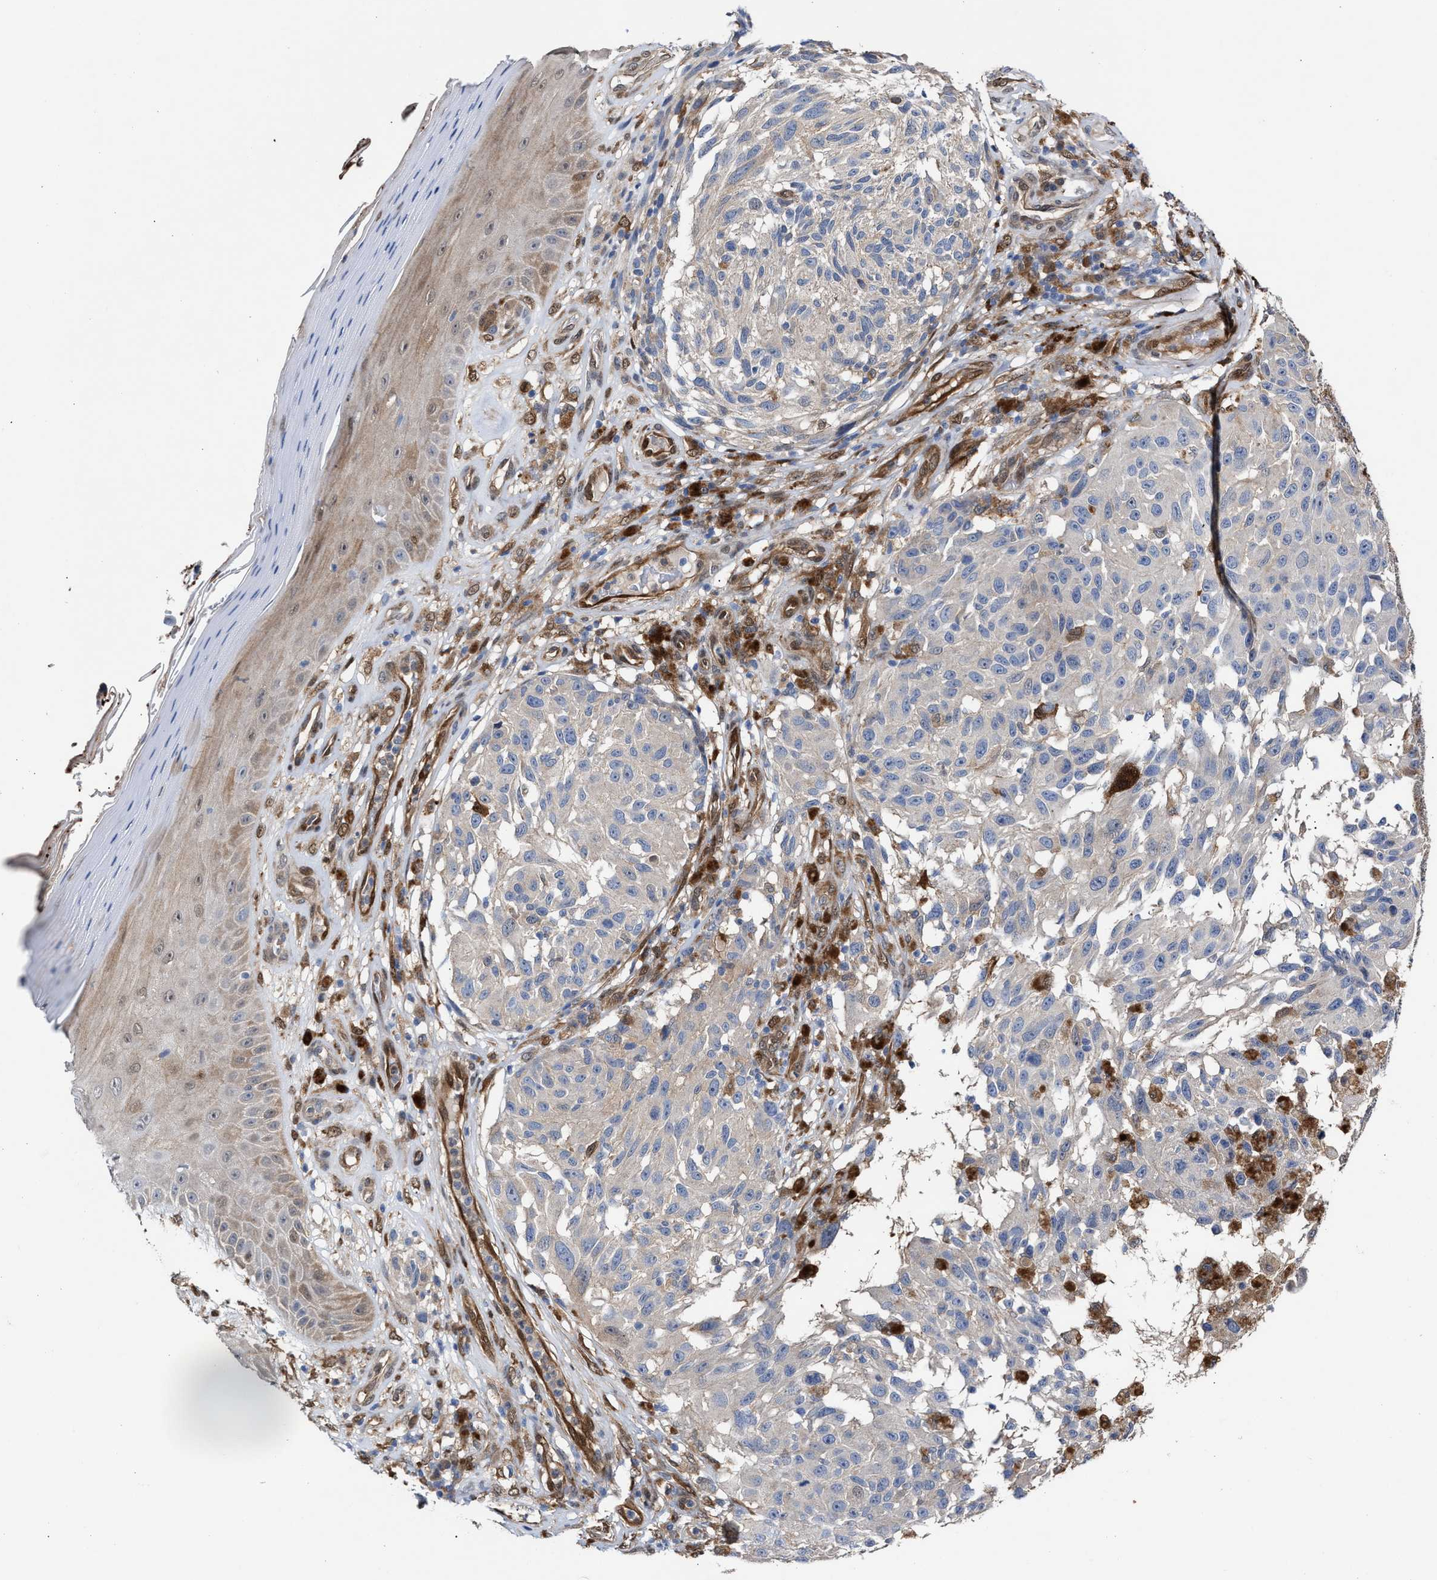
{"staining": {"intensity": "negative", "quantity": "none", "location": "none"}, "tissue": "melanoma", "cell_type": "Tumor cells", "image_type": "cancer", "snomed": [{"axis": "morphology", "description": "Malignant melanoma, NOS"}, {"axis": "topography", "description": "Skin"}], "caption": "Photomicrograph shows no protein staining in tumor cells of malignant melanoma tissue.", "gene": "TP53I3", "patient": {"sex": "female", "age": 73}}